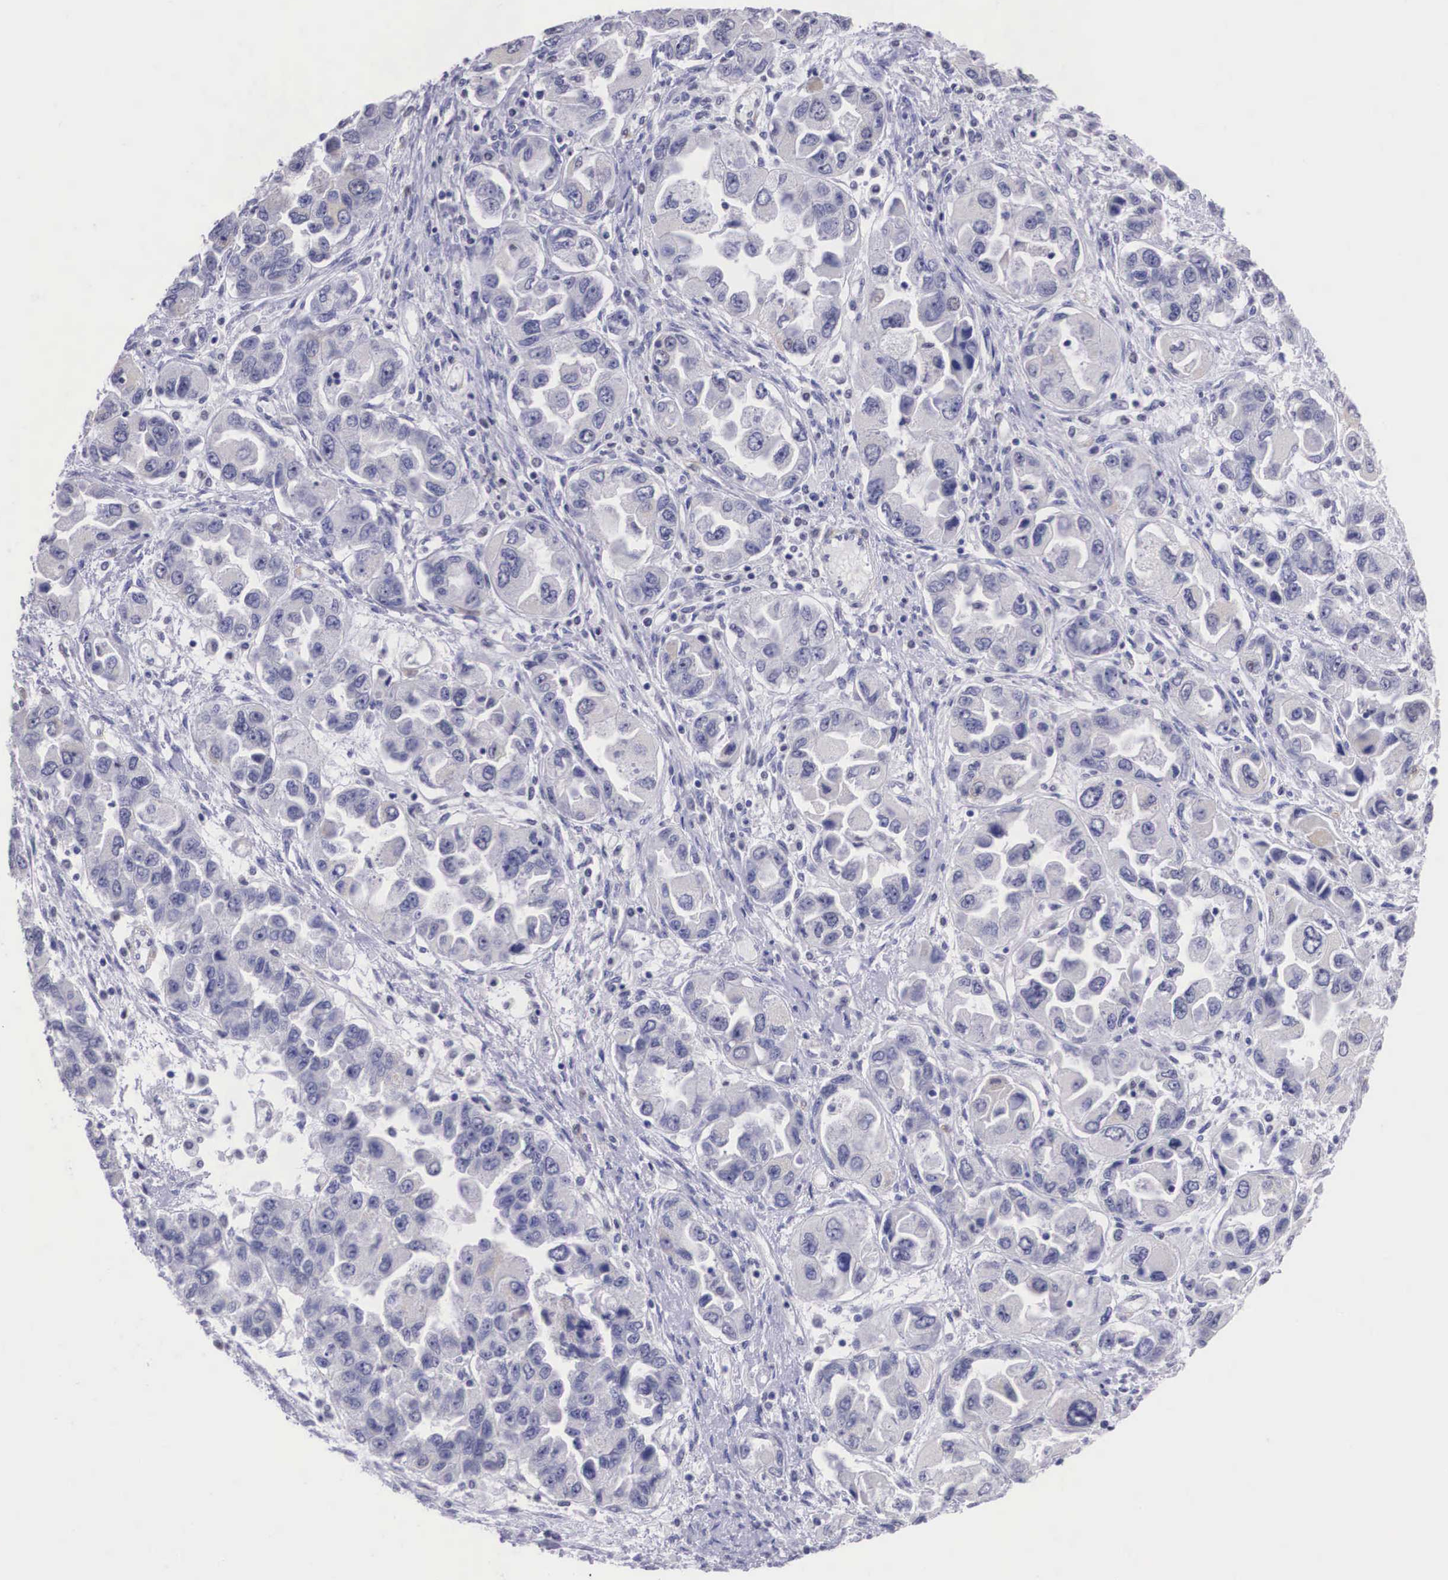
{"staining": {"intensity": "negative", "quantity": "none", "location": "none"}, "tissue": "ovarian cancer", "cell_type": "Tumor cells", "image_type": "cancer", "snomed": [{"axis": "morphology", "description": "Cystadenocarcinoma, serous, NOS"}, {"axis": "topography", "description": "Ovary"}], "caption": "Serous cystadenocarcinoma (ovarian) stained for a protein using immunohistochemistry (IHC) demonstrates no staining tumor cells.", "gene": "ETV6", "patient": {"sex": "female", "age": 84}}